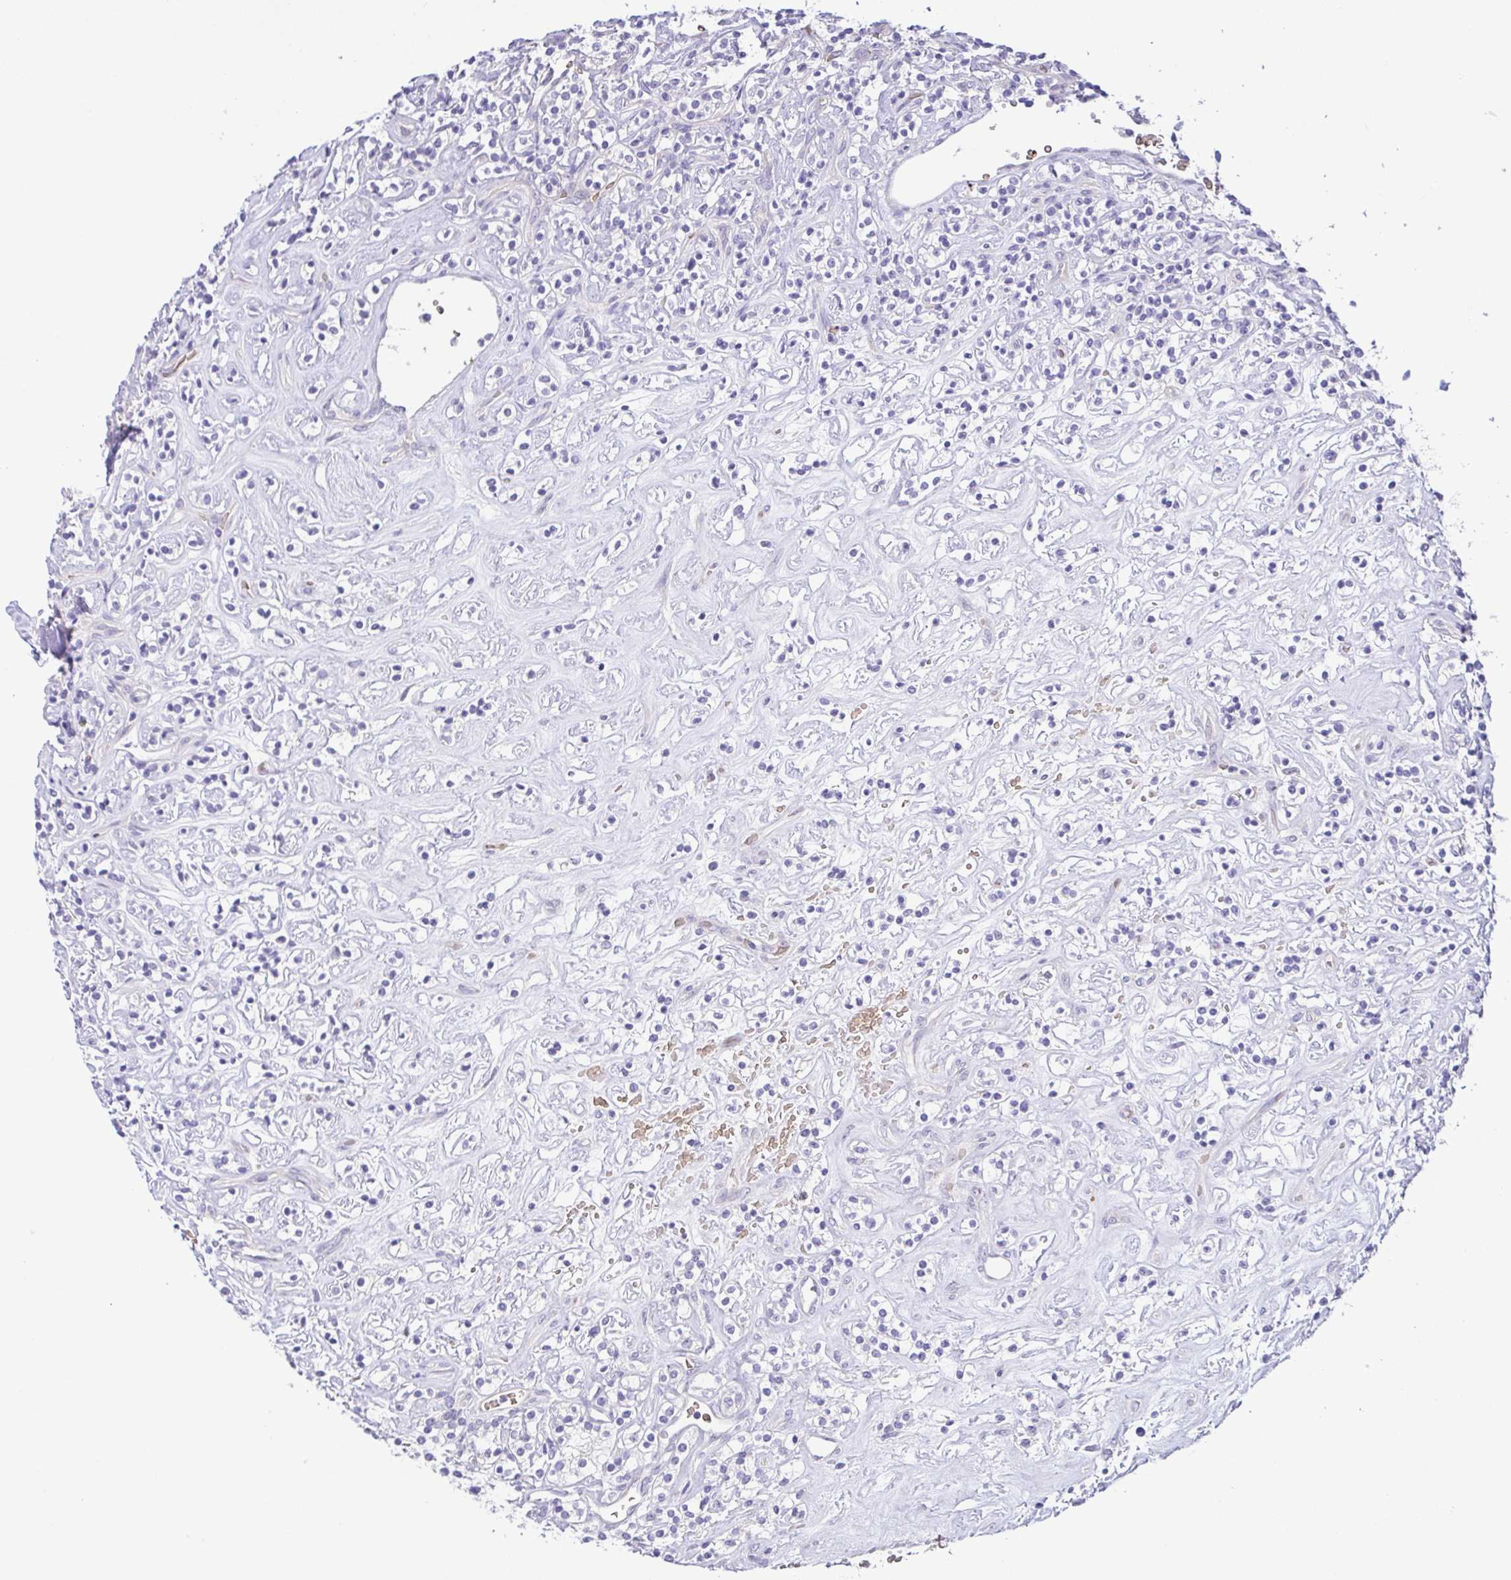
{"staining": {"intensity": "negative", "quantity": "none", "location": "none"}, "tissue": "renal cancer", "cell_type": "Tumor cells", "image_type": "cancer", "snomed": [{"axis": "morphology", "description": "Adenocarcinoma, NOS"}, {"axis": "topography", "description": "Kidney"}], "caption": "There is no significant expression in tumor cells of renal cancer. The staining was performed using DAB (3,3'-diaminobenzidine) to visualize the protein expression in brown, while the nuclei were stained in blue with hematoxylin (Magnification: 20x).", "gene": "EPB42", "patient": {"sex": "male", "age": 77}}